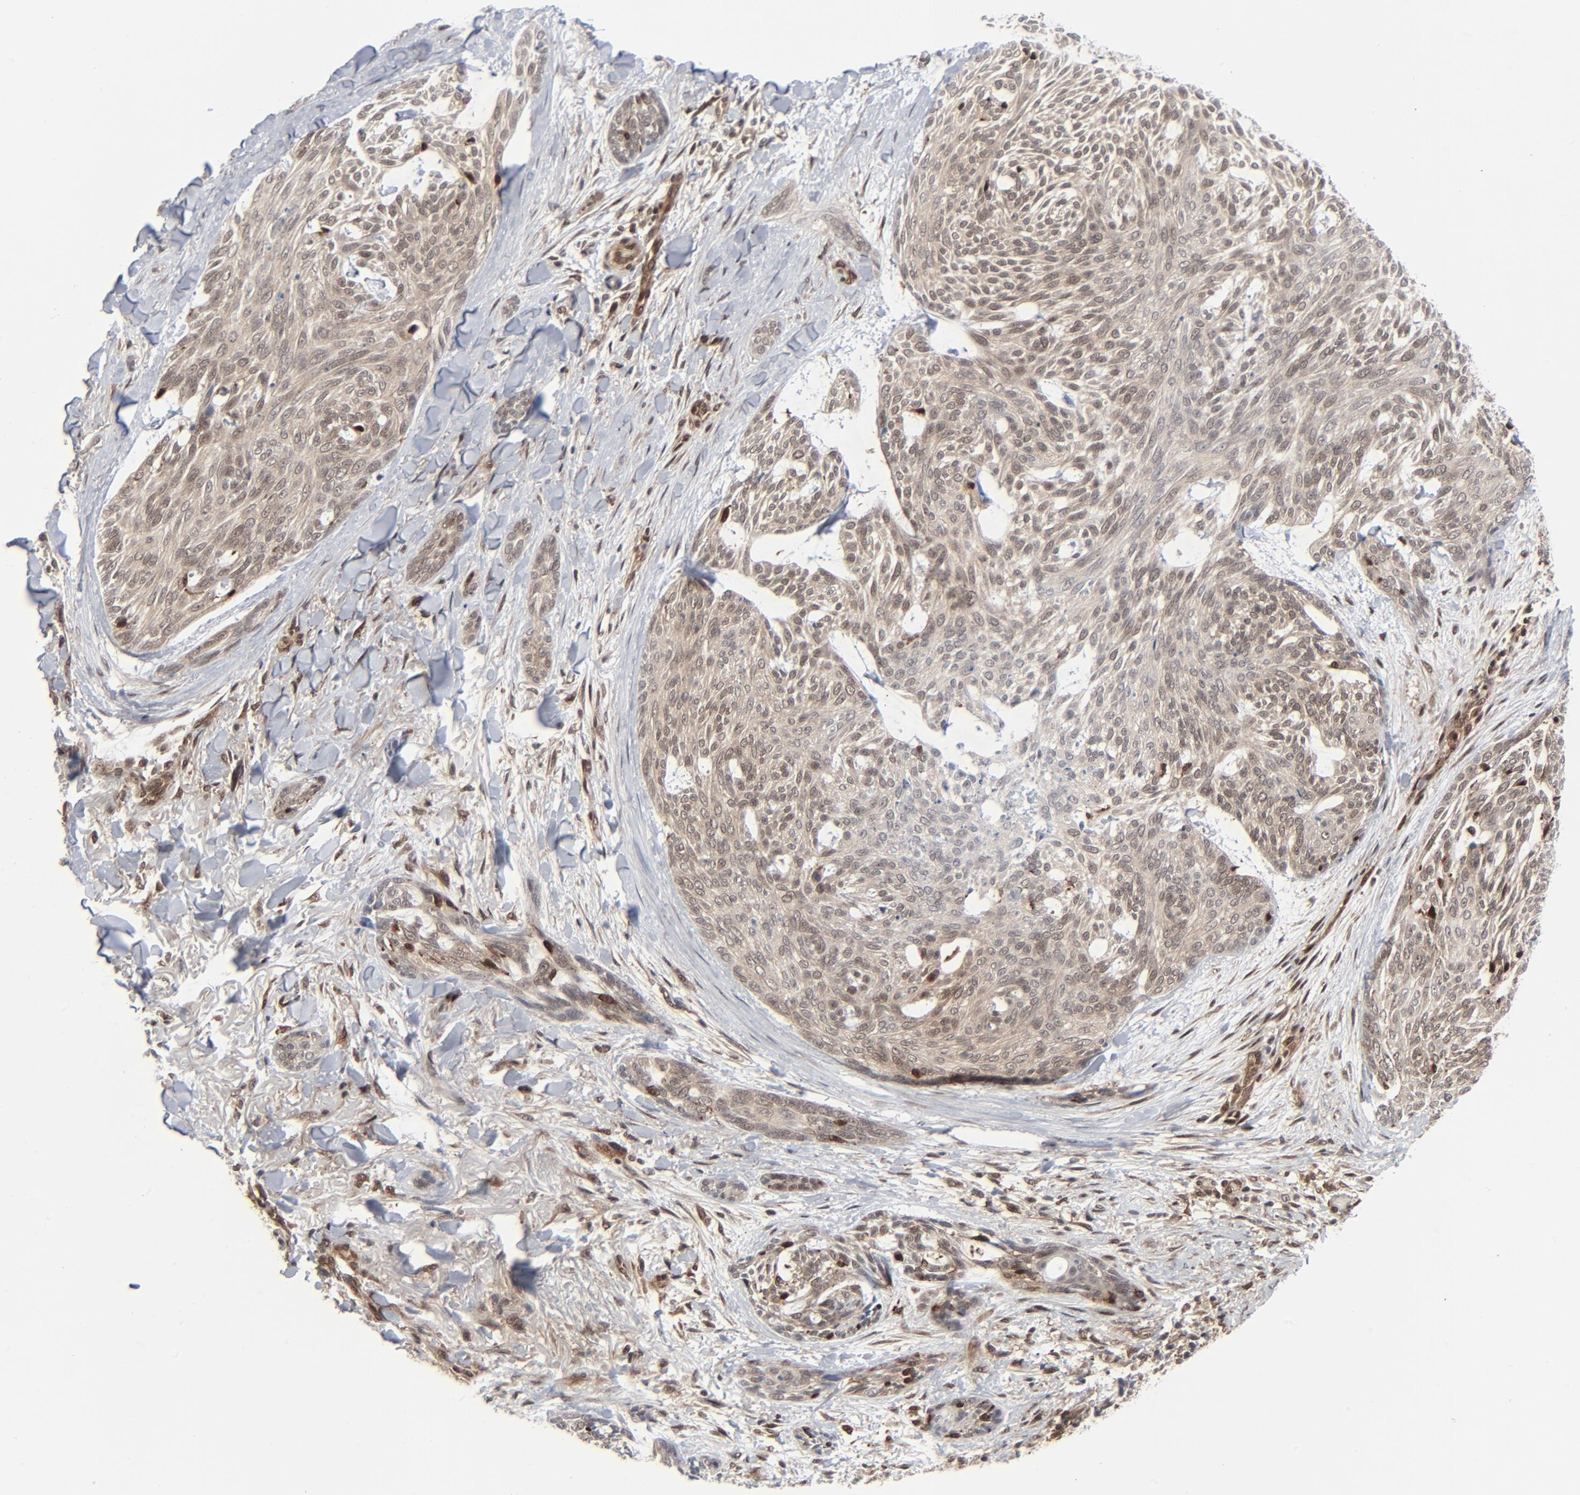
{"staining": {"intensity": "weak", "quantity": "25%-75%", "location": "cytoplasmic/membranous"}, "tissue": "skin cancer", "cell_type": "Tumor cells", "image_type": "cancer", "snomed": [{"axis": "morphology", "description": "Normal tissue, NOS"}, {"axis": "morphology", "description": "Basal cell carcinoma"}, {"axis": "topography", "description": "Skin"}], "caption": "Immunohistochemical staining of skin basal cell carcinoma exhibits low levels of weak cytoplasmic/membranous staining in about 25%-75% of tumor cells.", "gene": "AKT1", "patient": {"sex": "female", "age": 71}}